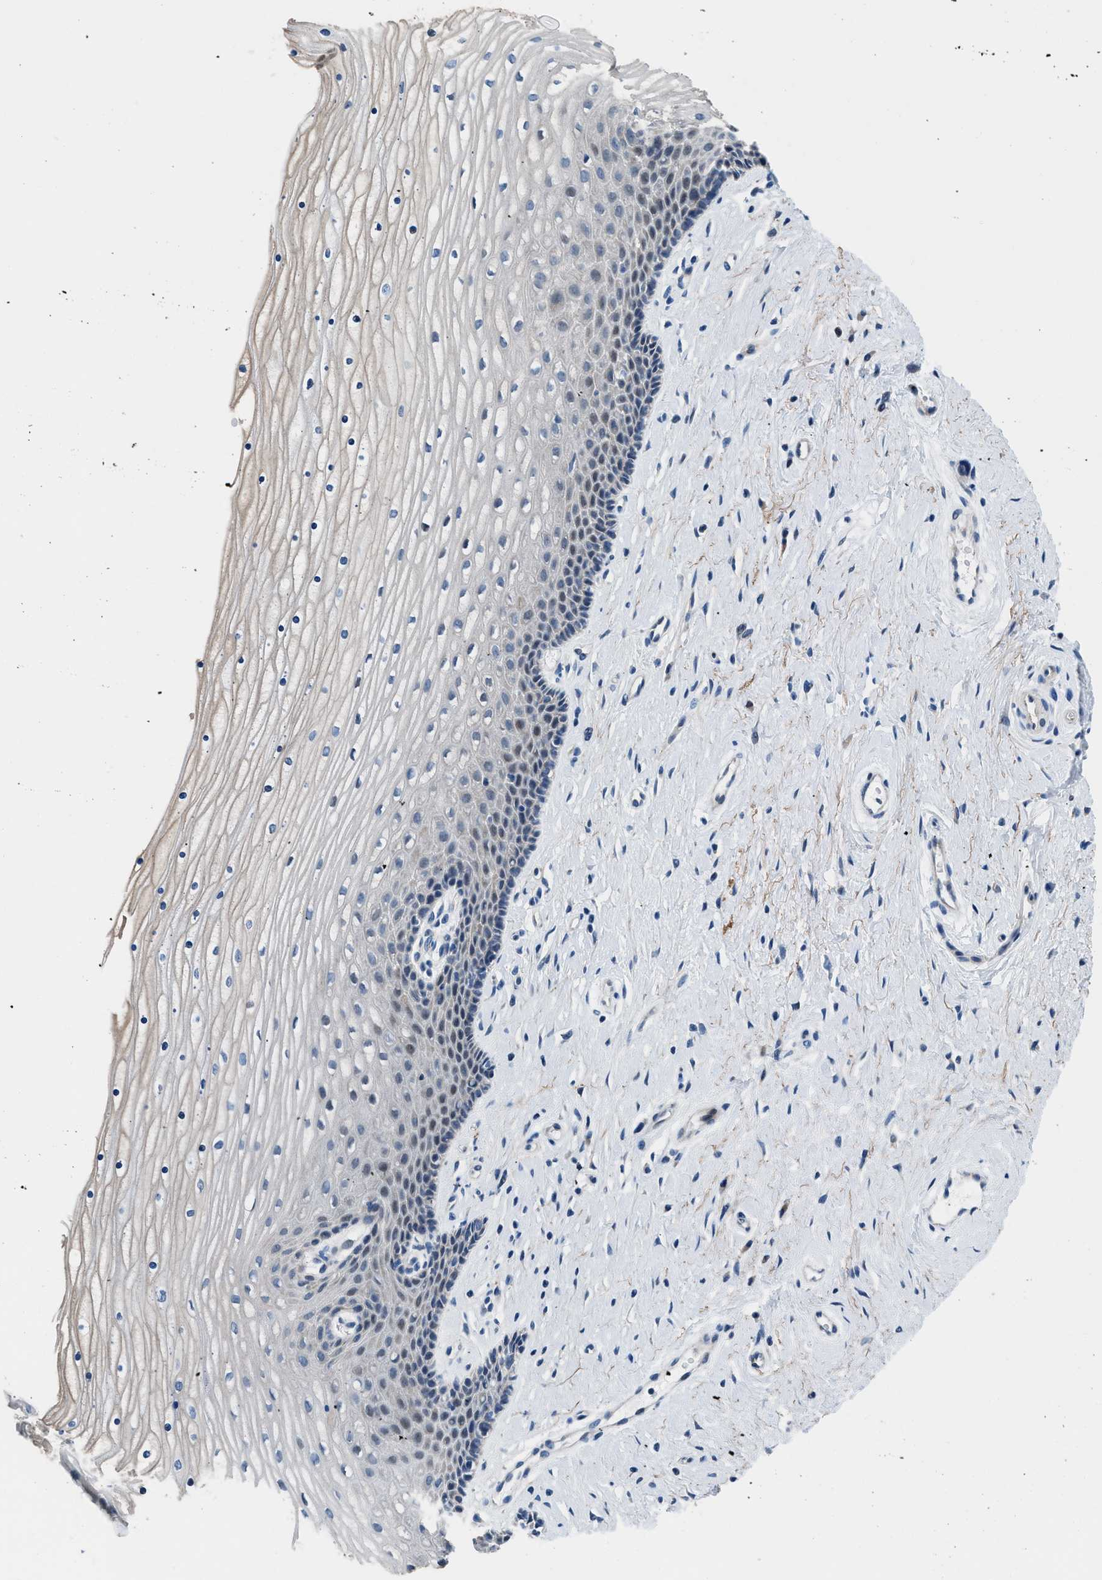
{"staining": {"intensity": "weak", "quantity": "<25%", "location": "cytoplasmic/membranous"}, "tissue": "cervix", "cell_type": "Glandular cells", "image_type": "normal", "snomed": [{"axis": "morphology", "description": "Normal tissue, NOS"}, {"axis": "topography", "description": "Cervix"}], "caption": "Immunohistochemical staining of benign cervix displays no significant staining in glandular cells.", "gene": "UAP1", "patient": {"sex": "female", "age": 39}}